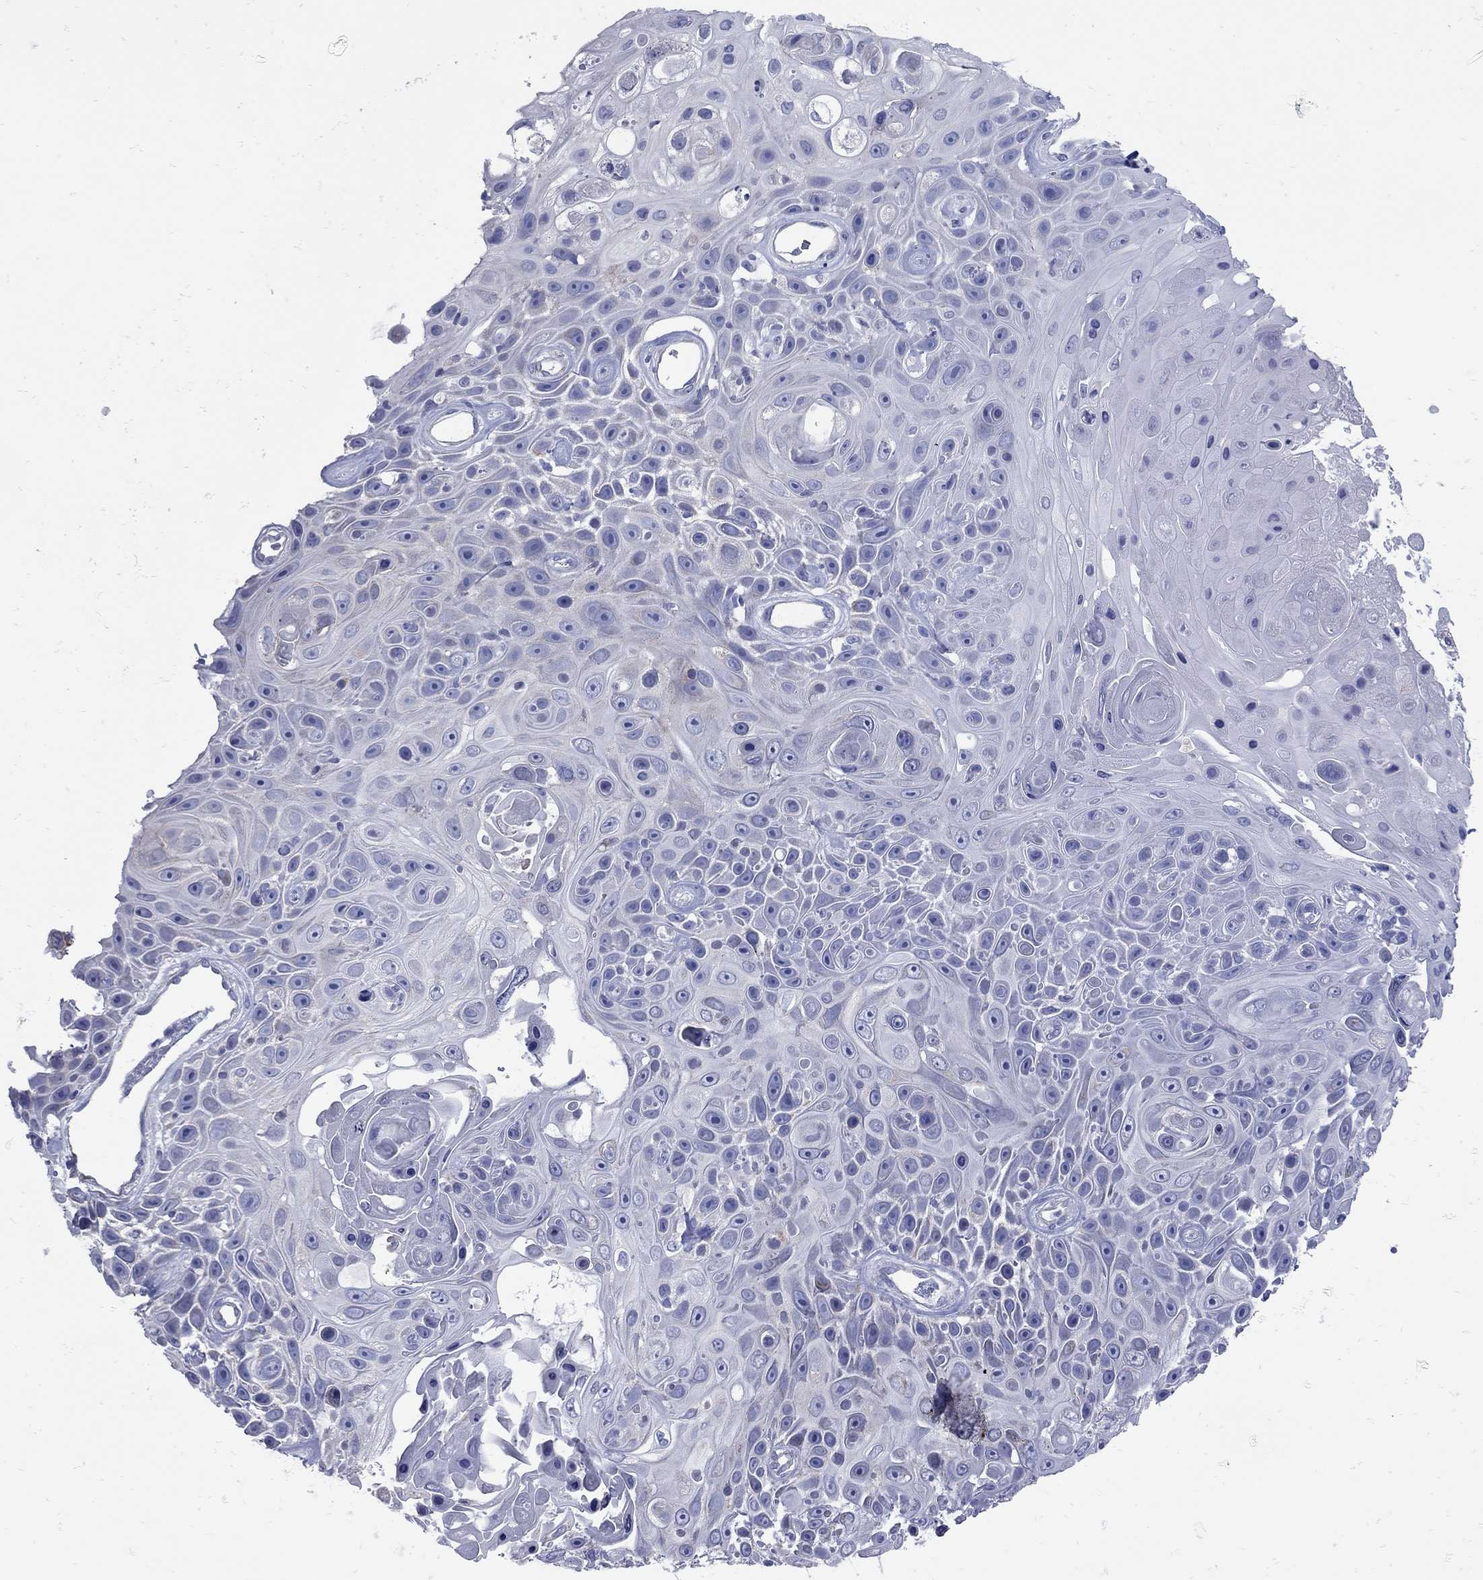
{"staining": {"intensity": "negative", "quantity": "none", "location": "none"}, "tissue": "skin cancer", "cell_type": "Tumor cells", "image_type": "cancer", "snomed": [{"axis": "morphology", "description": "Squamous cell carcinoma, NOS"}, {"axis": "topography", "description": "Skin"}], "caption": "Immunohistochemistry of human skin cancer demonstrates no staining in tumor cells. Brightfield microscopy of immunohistochemistry stained with DAB (brown) and hematoxylin (blue), captured at high magnification.", "gene": "PDZD3", "patient": {"sex": "male", "age": 82}}